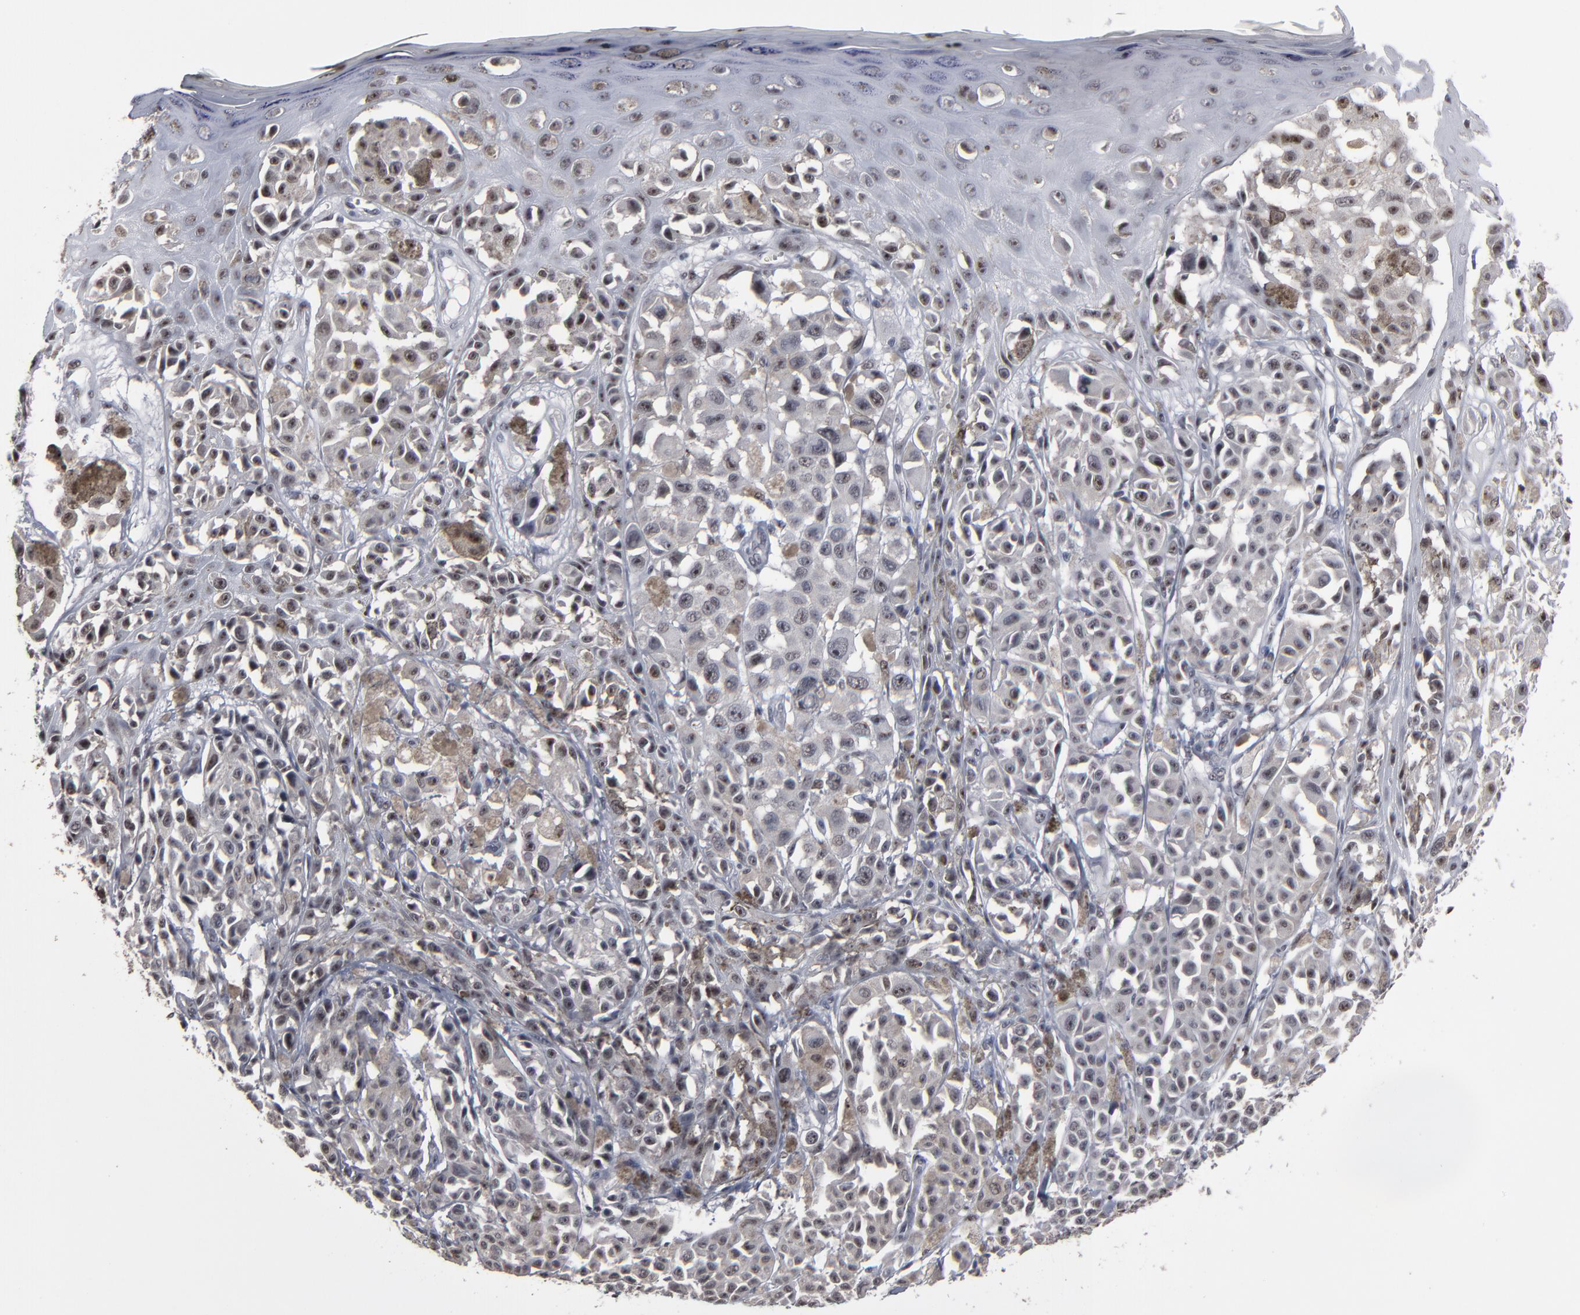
{"staining": {"intensity": "negative", "quantity": "none", "location": "none"}, "tissue": "melanoma", "cell_type": "Tumor cells", "image_type": "cancer", "snomed": [{"axis": "morphology", "description": "Malignant melanoma, NOS"}, {"axis": "topography", "description": "Skin"}], "caption": "Immunohistochemistry histopathology image of neoplastic tissue: human malignant melanoma stained with DAB (3,3'-diaminobenzidine) shows no significant protein expression in tumor cells. (DAB IHC, high magnification).", "gene": "SSRP1", "patient": {"sex": "female", "age": 38}}